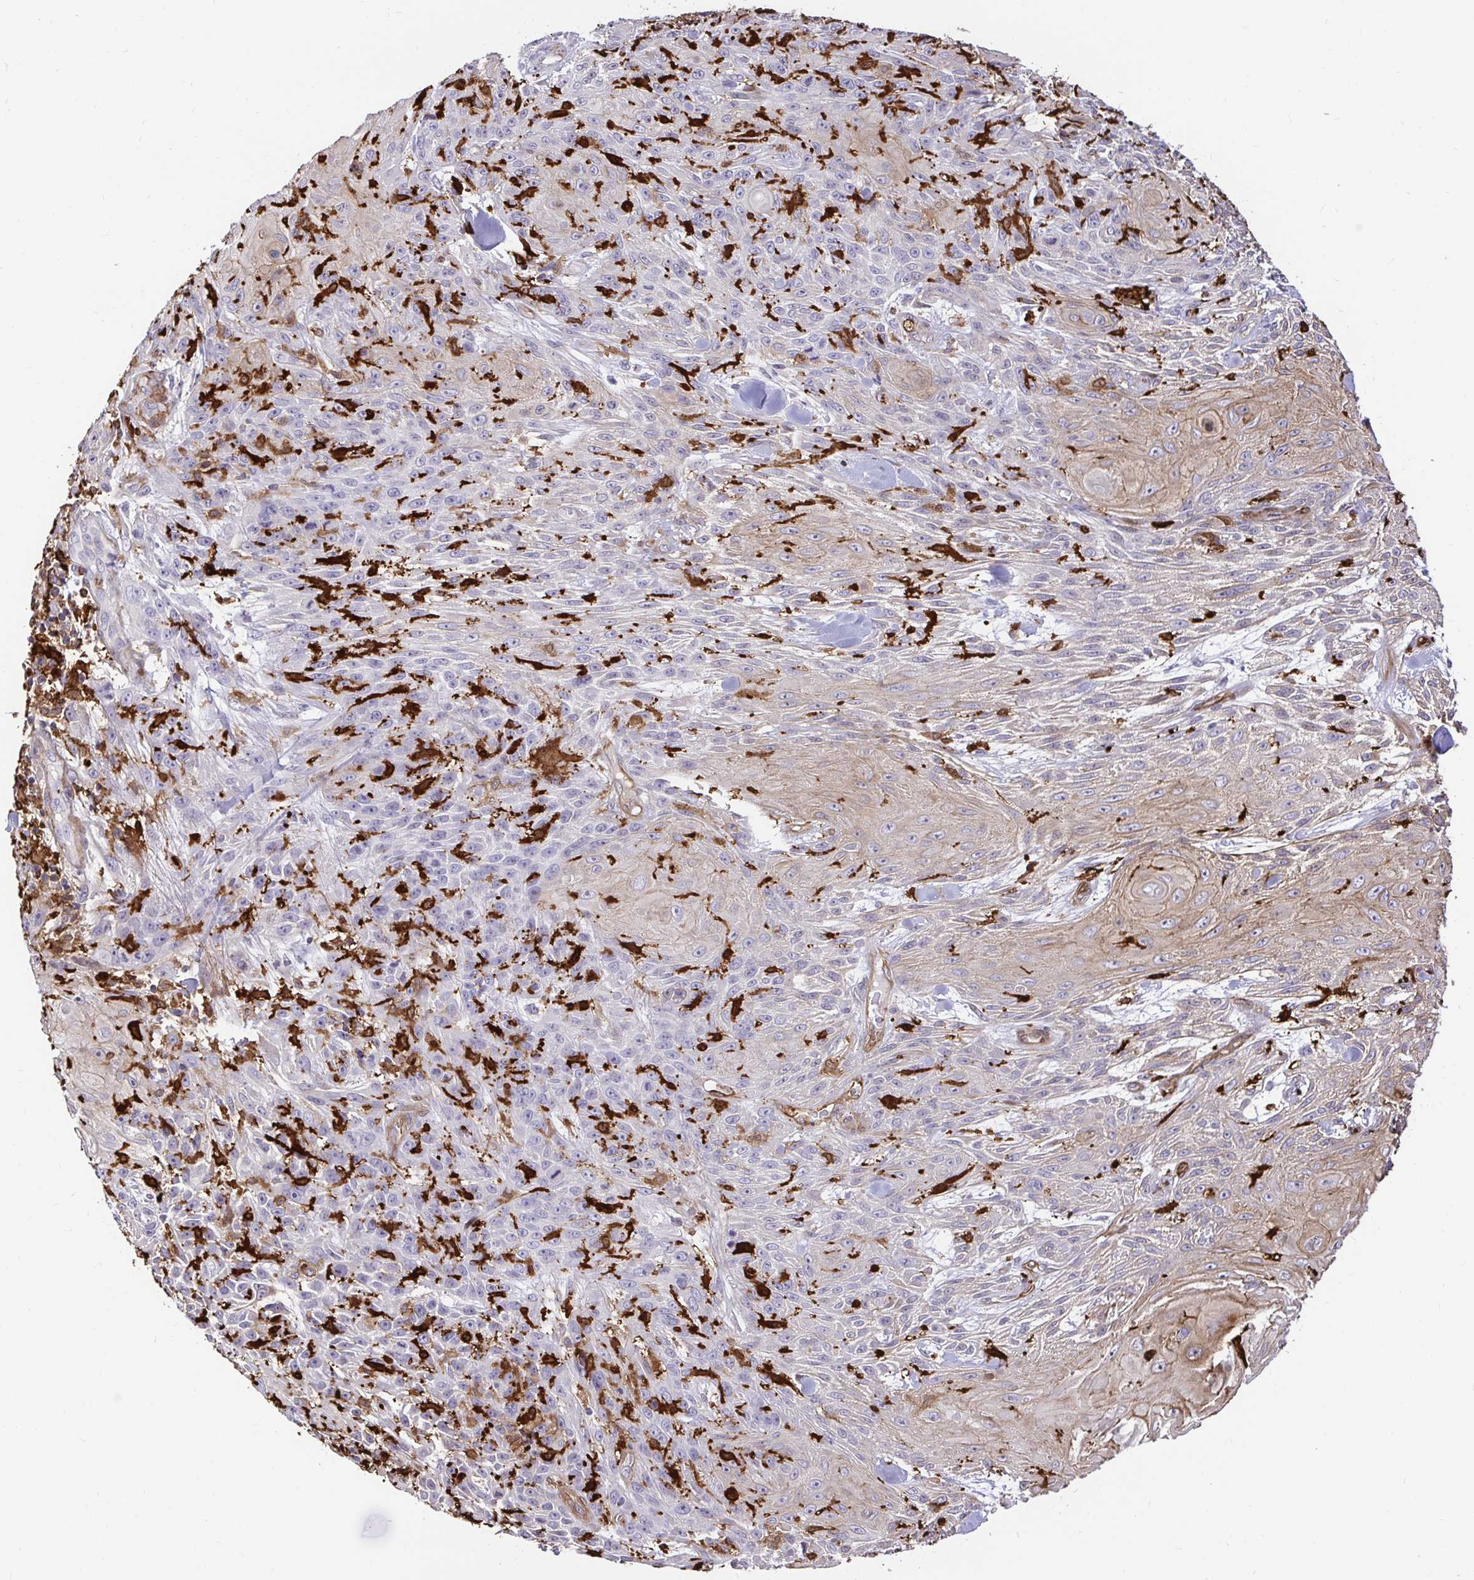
{"staining": {"intensity": "weak", "quantity": "25%-75%", "location": "cytoplasmic/membranous"}, "tissue": "skin cancer", "cell_type": "Tumor cells", "image_type": "cancer", "snomed": [{"axis": "morphology", "description": "Squamous cell carcinoma, NOS"}, {"axis": "topography", "description": "Skin"}], "caption": "An image of skin squamous cell carcinoma stained for a protein demonstrates weak cytoplasmic/membranous brown staining in tumor cells. Using DAB (brown) and hematoxylin (blue) stains, captured at high magnification using brightfield microscopy.", "gene": "GSN", "patient": {"sex": "male", "age": 88}}